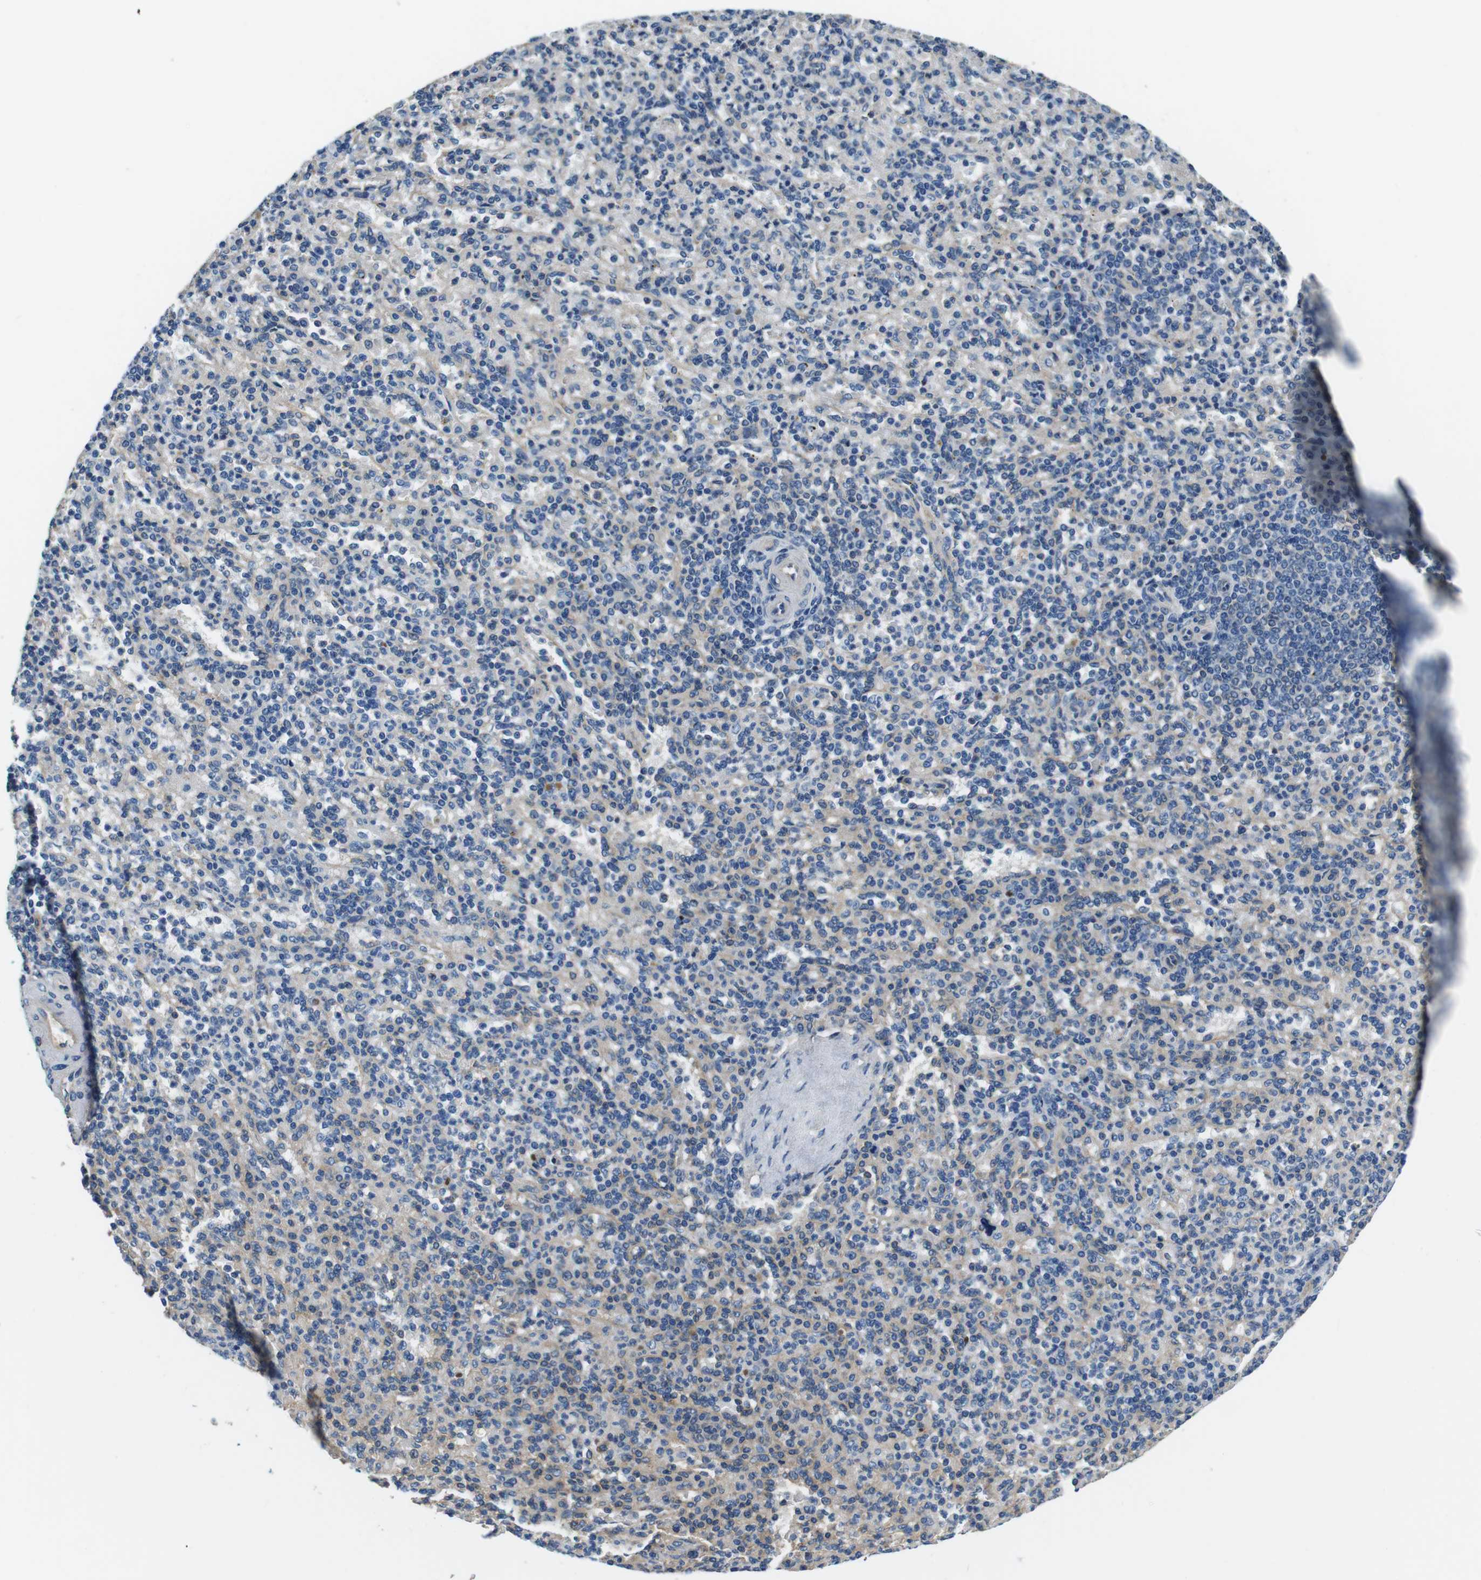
{"staining": {"intensity": "weak", "quantity": "<25%", "location": "cytoplasmic/membranous"}, "tissue": "spleen", "cell_type": "Cells in red pulp", "image_type": "normal", "snomed": [{"axis": "morphology", "description": "Normal tissue, NOS"}, {"axis": "topography", "description": "Spleen"}], "caption": "DAB immunohistochemical staining of unremarkable human spleen demonstrates no significant positivity in cells in red pulp. Nuclei are stained in blue.", "gene": "DENND4C", "patient": {"sex": "female", "age": 74}}